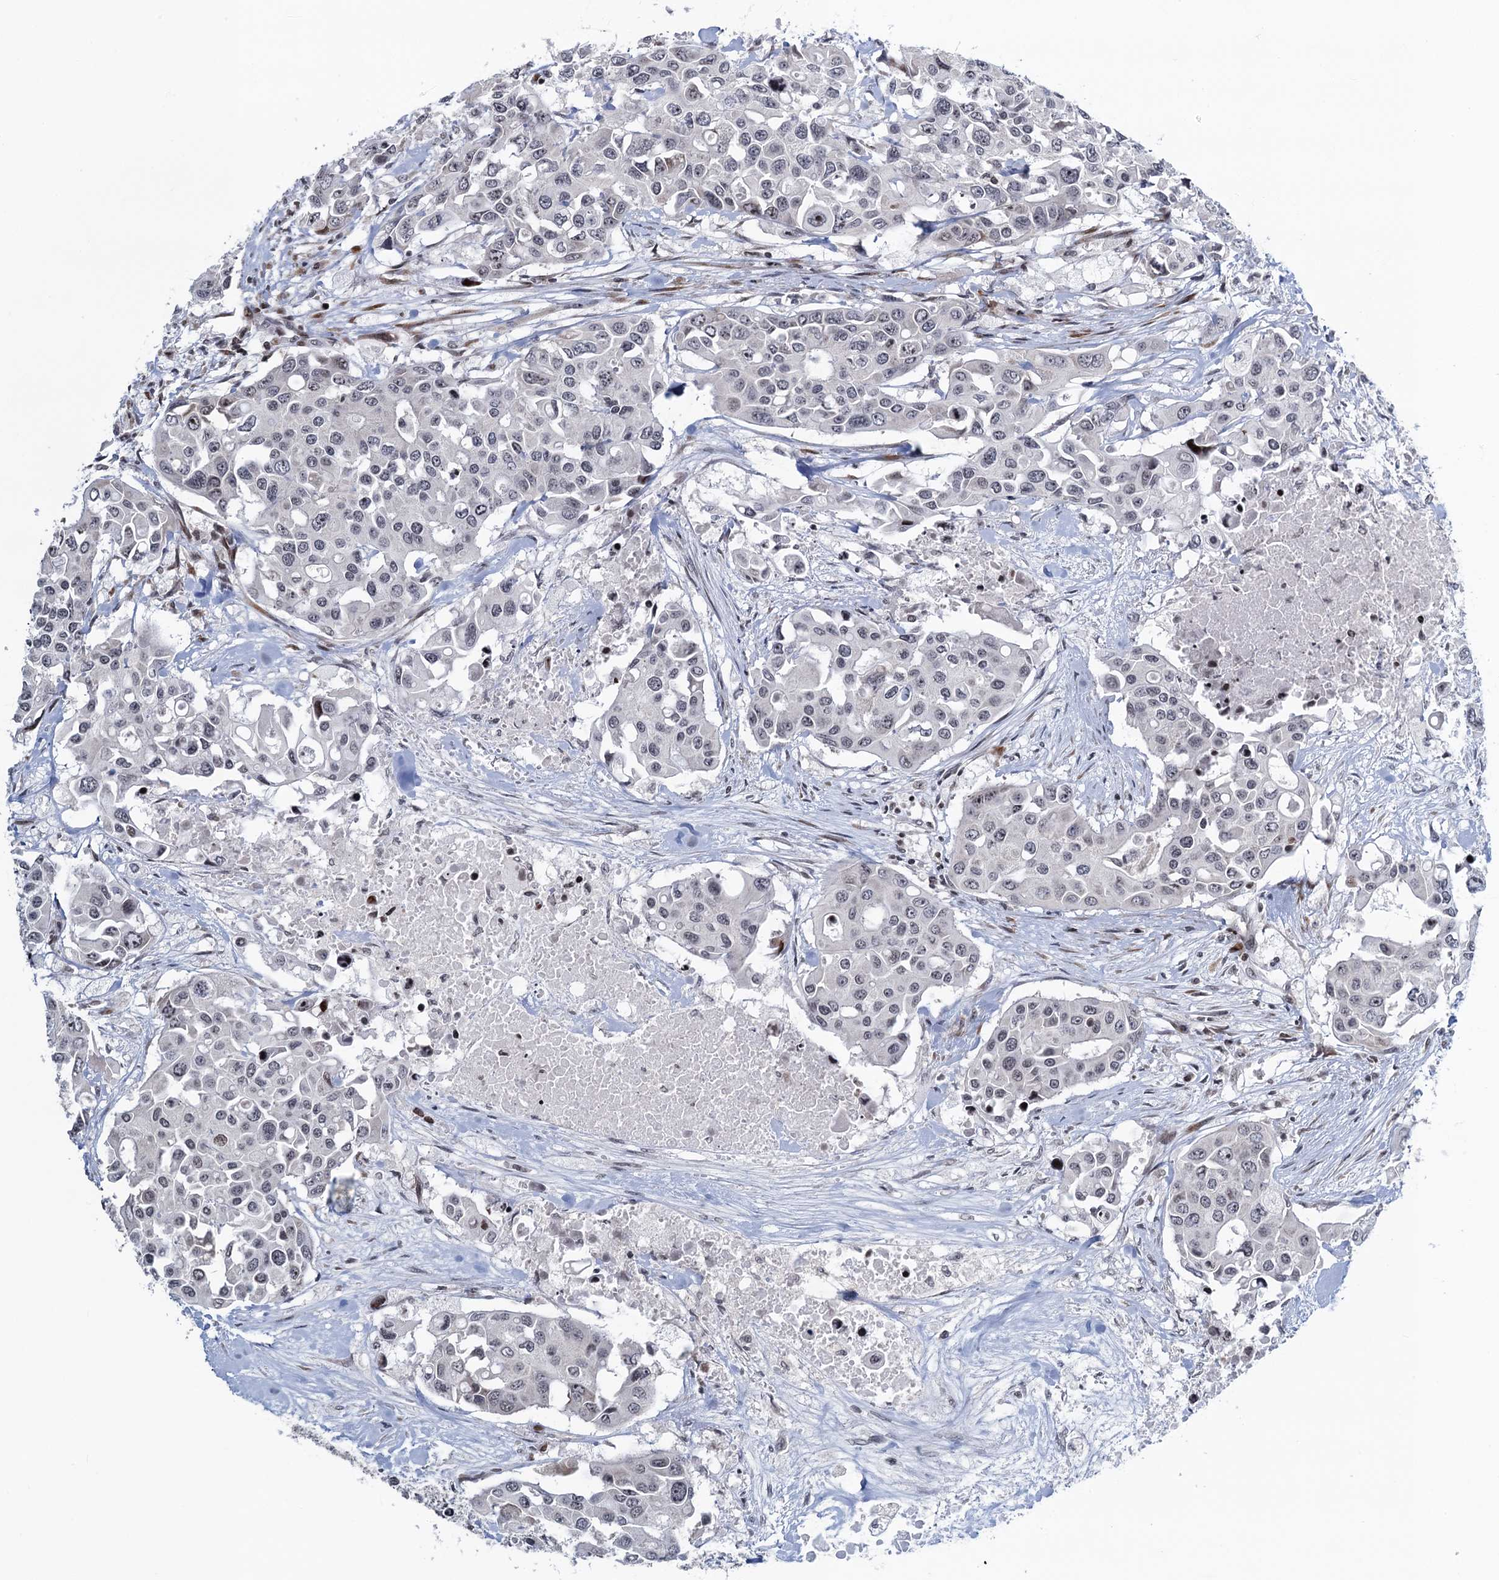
{"staining": {"intensity": "negative", "quantity": "none", "location": "none"}, "tissue": "colorectal cancer", "cell_type": "Tumor cells", "image_type": "cancer", "snomed": [{"axis": "morphology", "description": "Adenocarcinoma, NOS"}, {"axis": "topography", "description": "Colon"}], "caption": "Tumor cells show no significant protein positivity in colorectal adenocarcinoma.", "gene": "FYB1", "patient": {"sex": "male", "age": 77}}